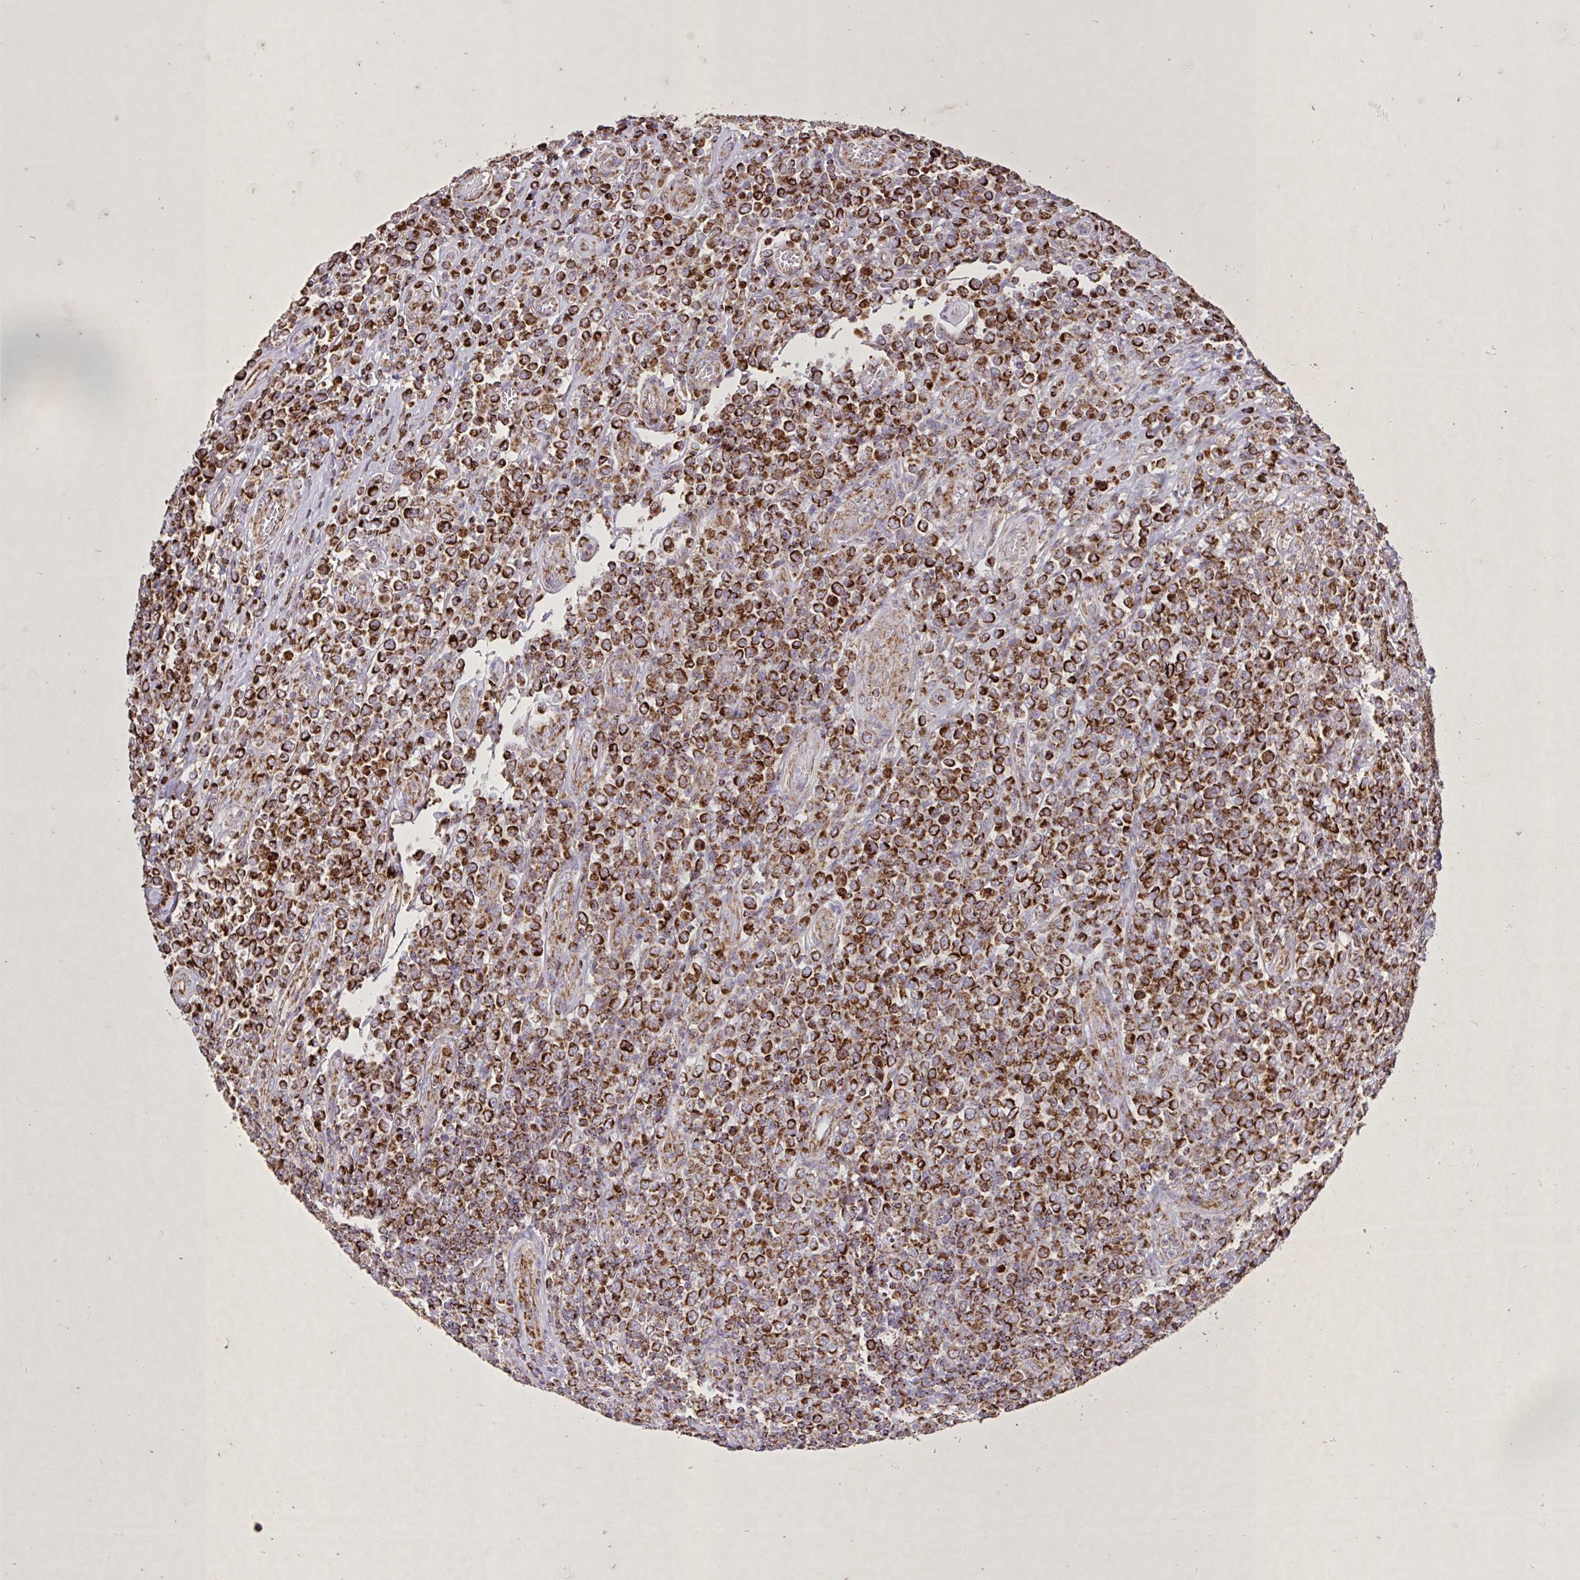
{"staining": {"intensity": "strong", "quantity": ">75%", "location": "cytoplasmic/membranous"}, "tissue": "lymphoma", "cell_type": "Tumor cells", "image_type": "cancer", "snomed": [{"axis": "morphology", "description": "Malignant lymphoma, non-Hodgkin's type, High grade"}, {"axis": "topography", "description": "Soft tissue"}], "caption": "Protein staining of malignant lymphoma, non-Hodgkin's type (high-grade) tissue exhibits strong cytoplasmic/membranous expression in approximately >75% of tumor cells. (brown staining indicates protein expression, while blue staining denotes nuclei).", "gene": "AGK", "patient": {"sex": "female", "age": 56}}